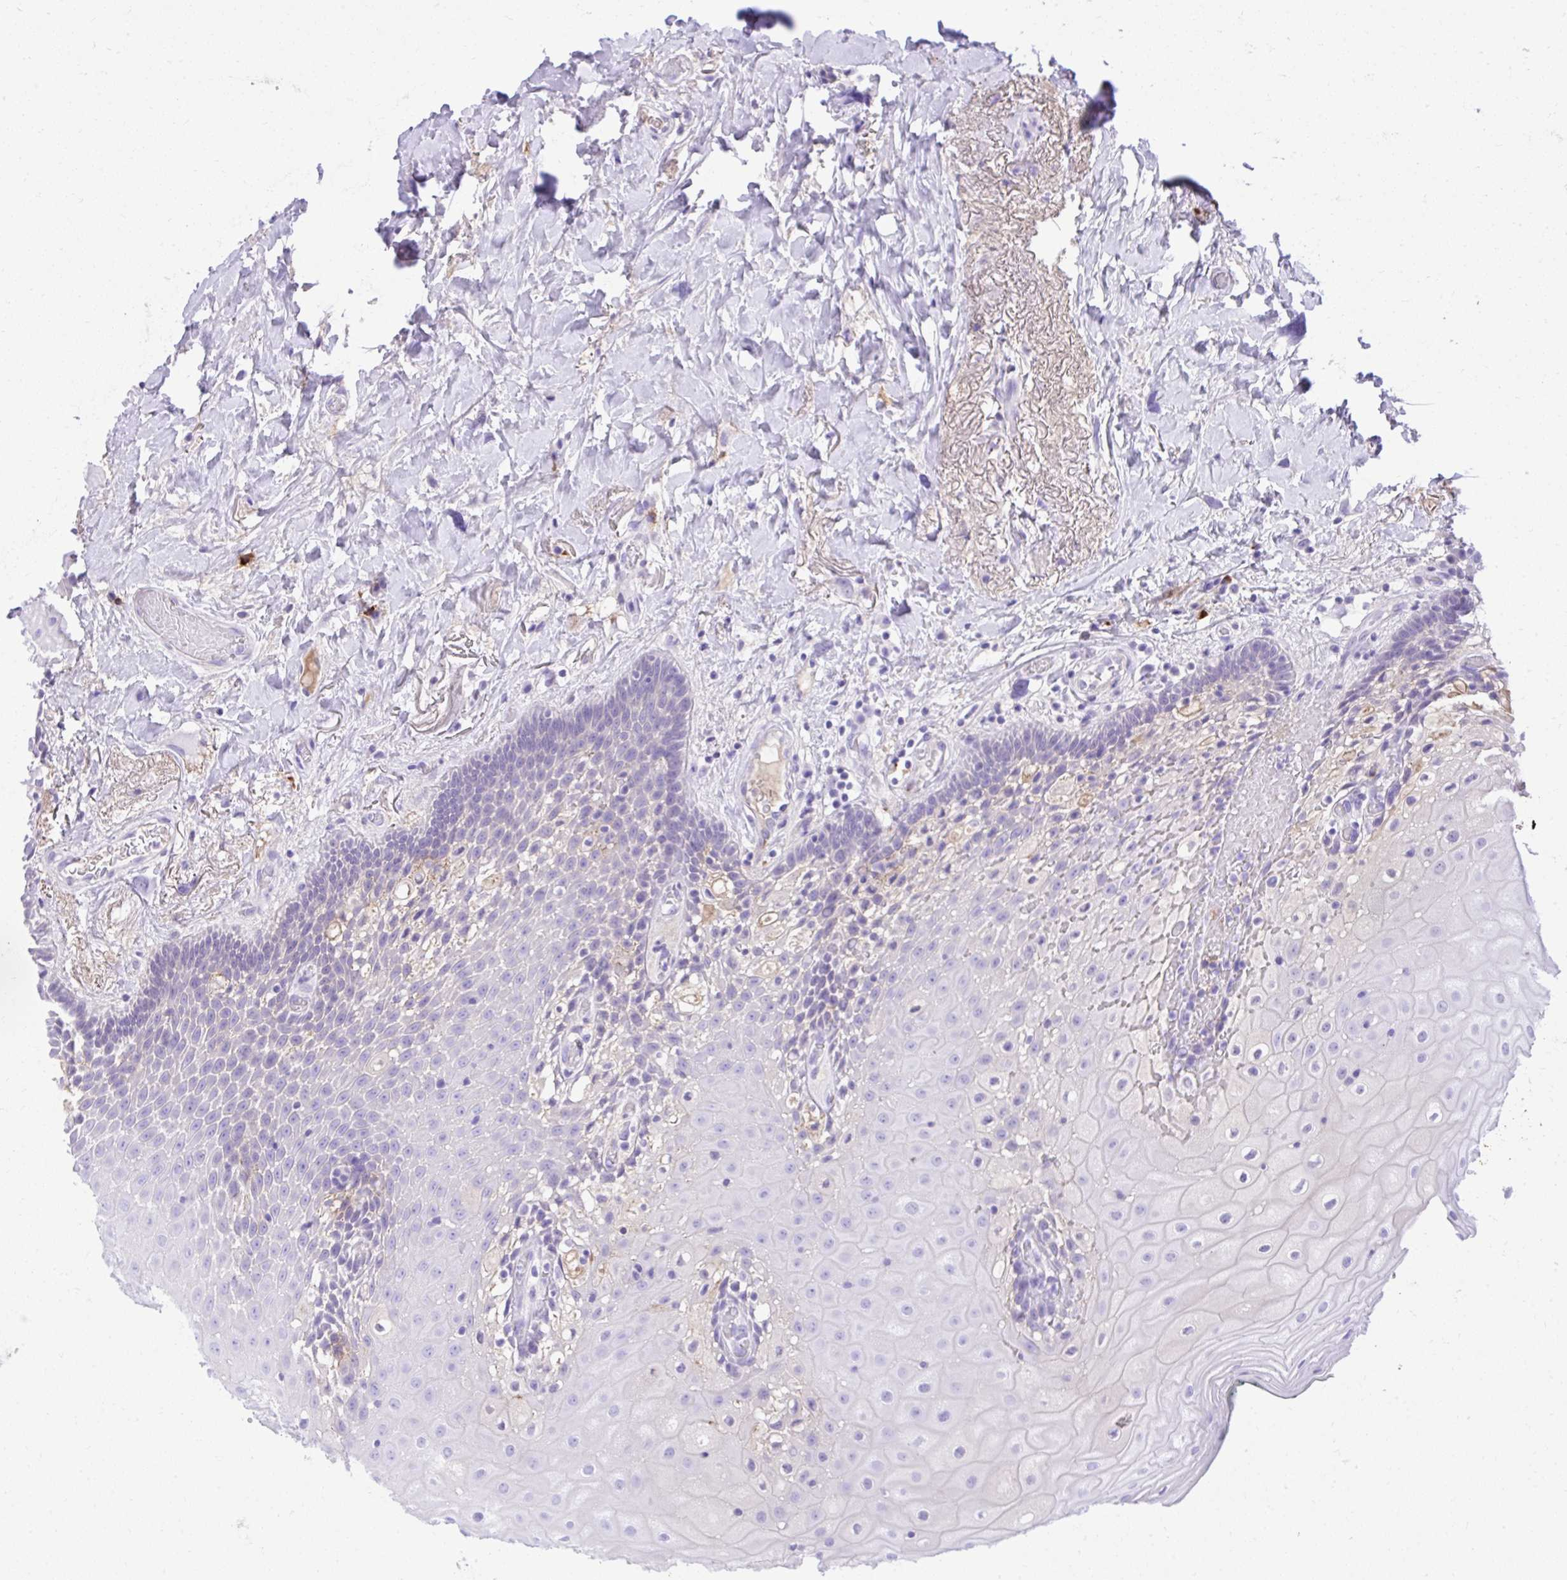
{"staining": {"intensity": "negative", "quantity": "none", "location": "none"}, "tissue": "oral mucosa", "cell_type": "Squamous epithelial cells", "image_type": "normal", "snomed": [{"axis": "morphology", "description": "Normal tissue, NOS"}, {"axis": "morphology", "description": "Squamous cell carcinoma, NOS"}, {"axis": "topography", "description": "Oral tissue"}, {"axis": "topography", "description": "Head-Neck"}], "caption": "There is no significant positivity in squamous epithelial cells of oral mucosa. (Stains: DAB IHC with hematoxylin counter stain, Microscopy: brightfield microscopy at high magnification).", "gene": "ST6GALNAC3", "patient": {"sex": "male", "age": 64}}